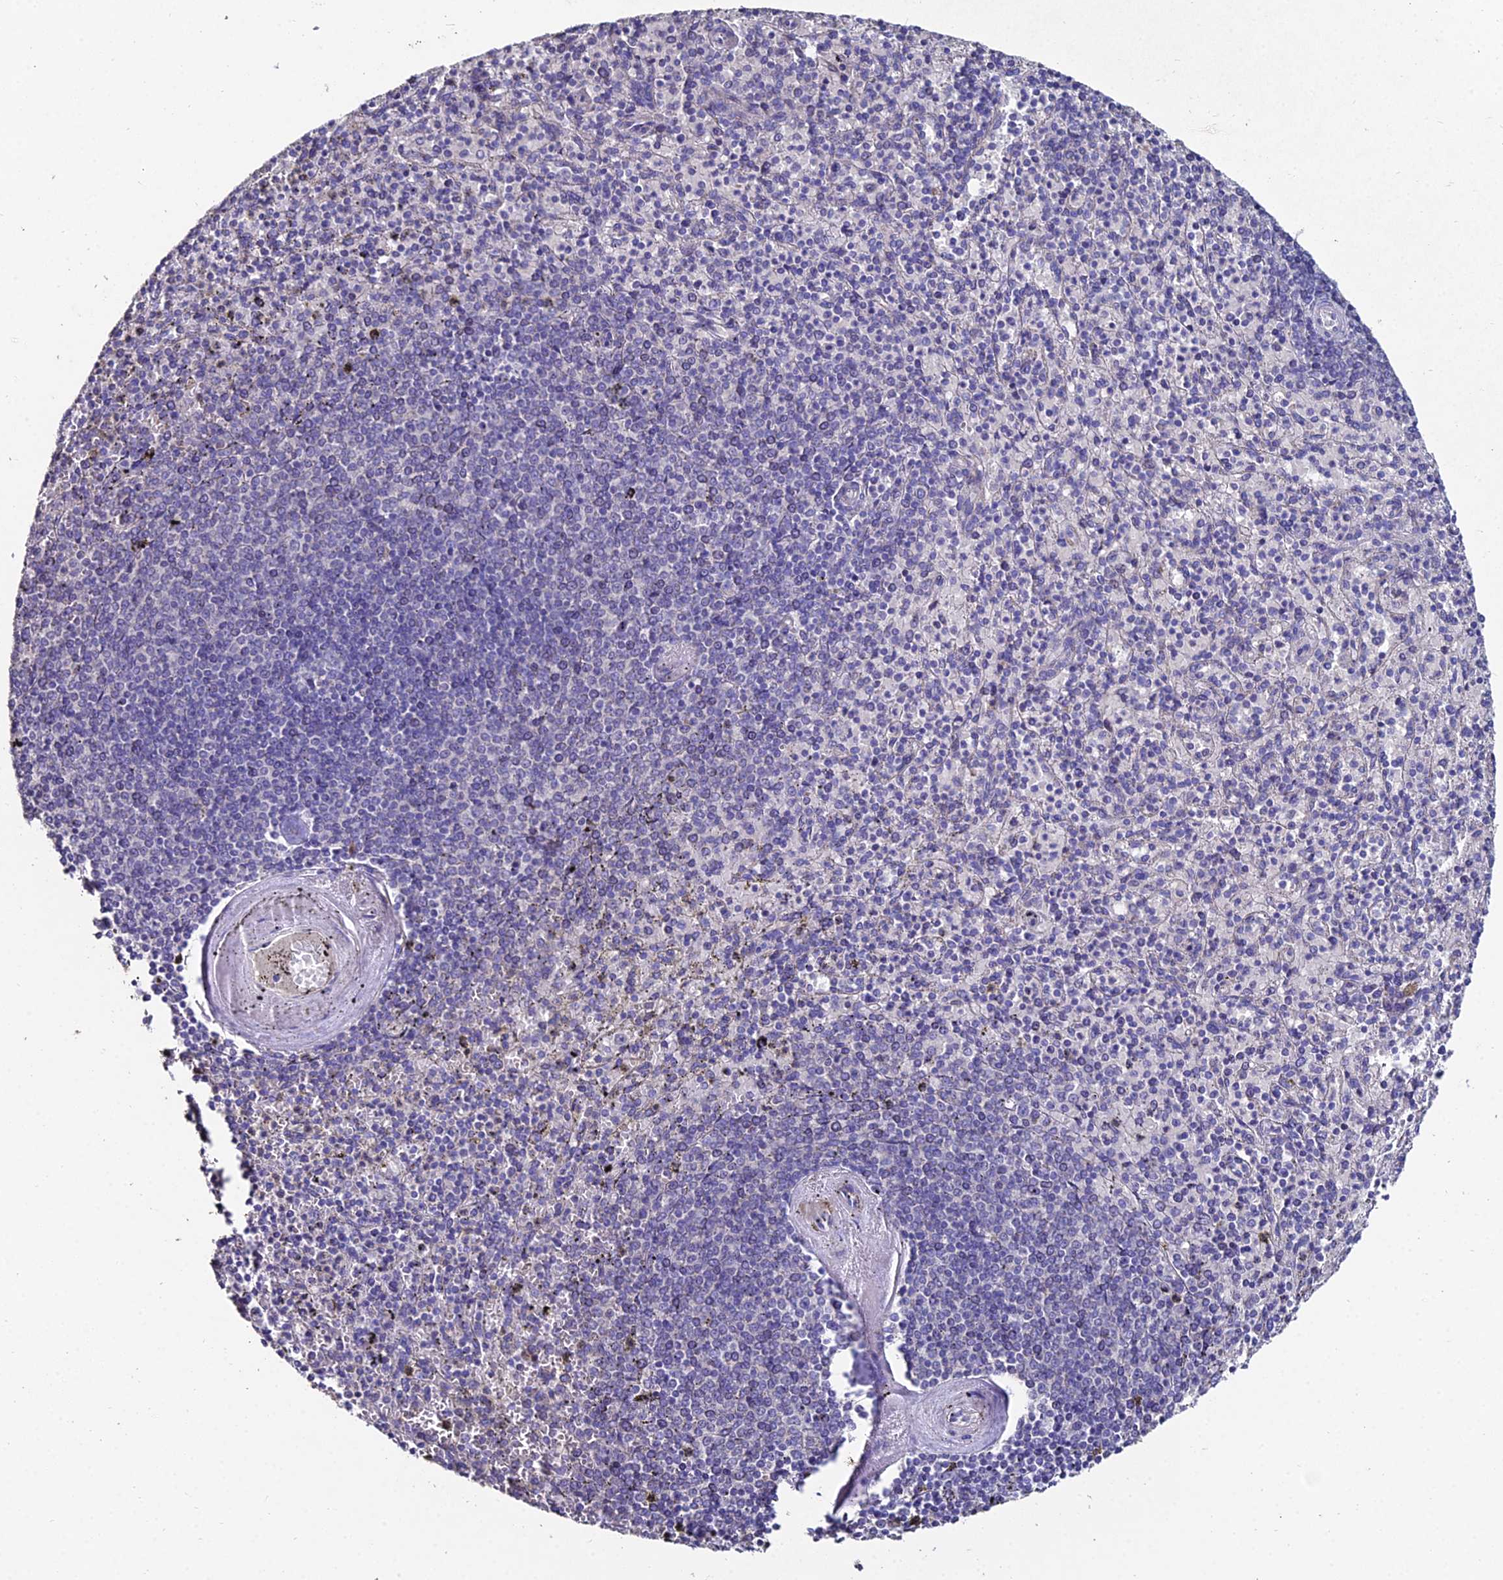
{"staining": {"intensity": "negative", "quantity": "none", "location": "none"}, "tissue": "spleen", "cell_type": "Cells in red pulp", "image_type": "normal", "snomed": [{"axis": "morphology", "description": "Normal tissue, NOS"}, {"axis": "topography", "description": "Spleen"}], "caption": "IHC photomicrograph of benign spleen: spleen stained with DAB (3,3'-diaminobenzidine) demonstrates no significant protein positivity in cells in red pulp.", "gene": "ESRRG", "patient": {"sex": "male", "age": 82}}